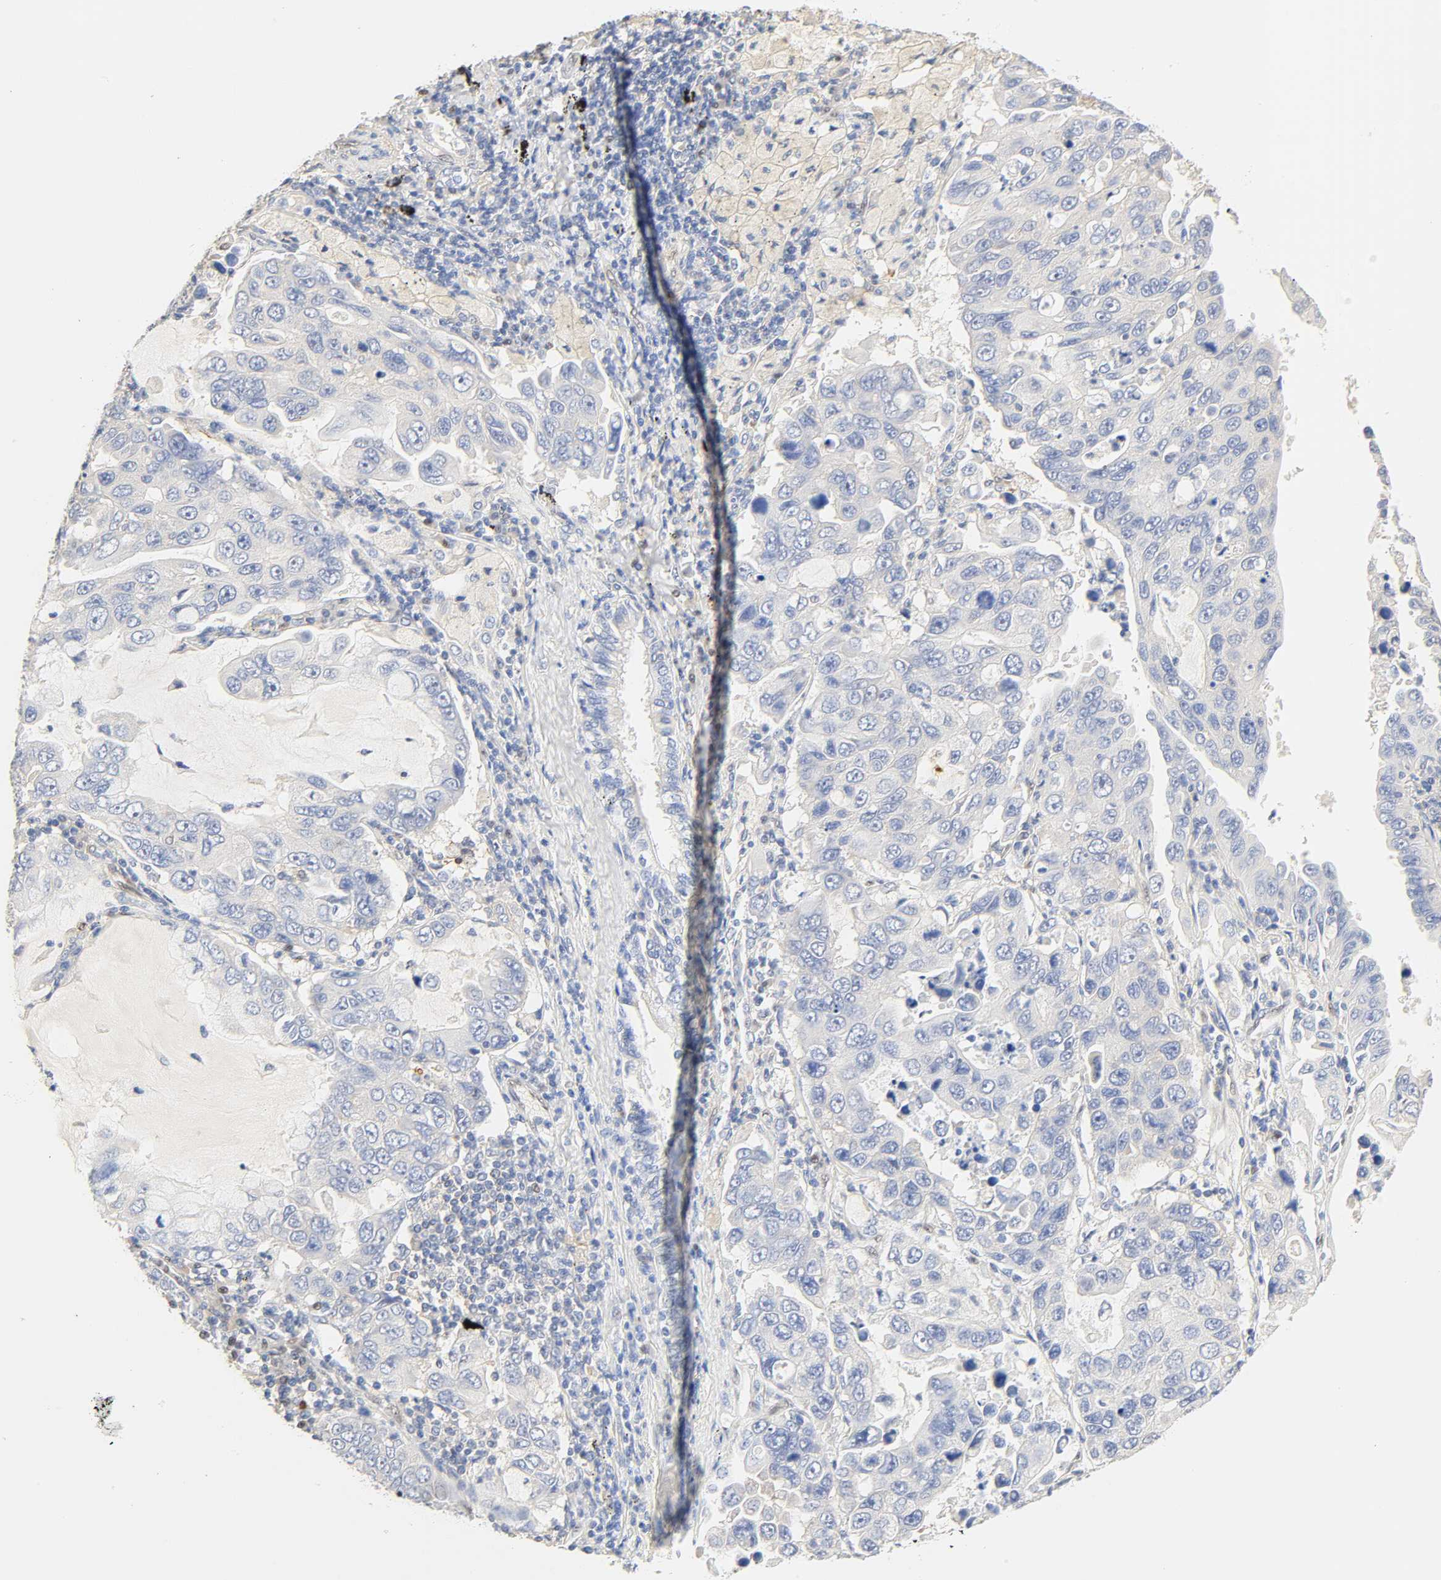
{"staining": {"intensity": "negative", "quantity": "none", "location": "none"}, "tissue": "lung cancer", "cell_type": "Tumor cells", "image_type": "cancer", "snomed": [{"axis": "morphology", "description": "Adenocarcinoma, NOS"}, {"axis": "topography", "description": "Lung"}], "caption": "DAB immunohistochemical staining of adenocarcinoma (lung) demonstrates no significant staining in tumor cells.", "gene": "BORCS8-MEF2B", "patient": {"sex": "male", "age": 64}}